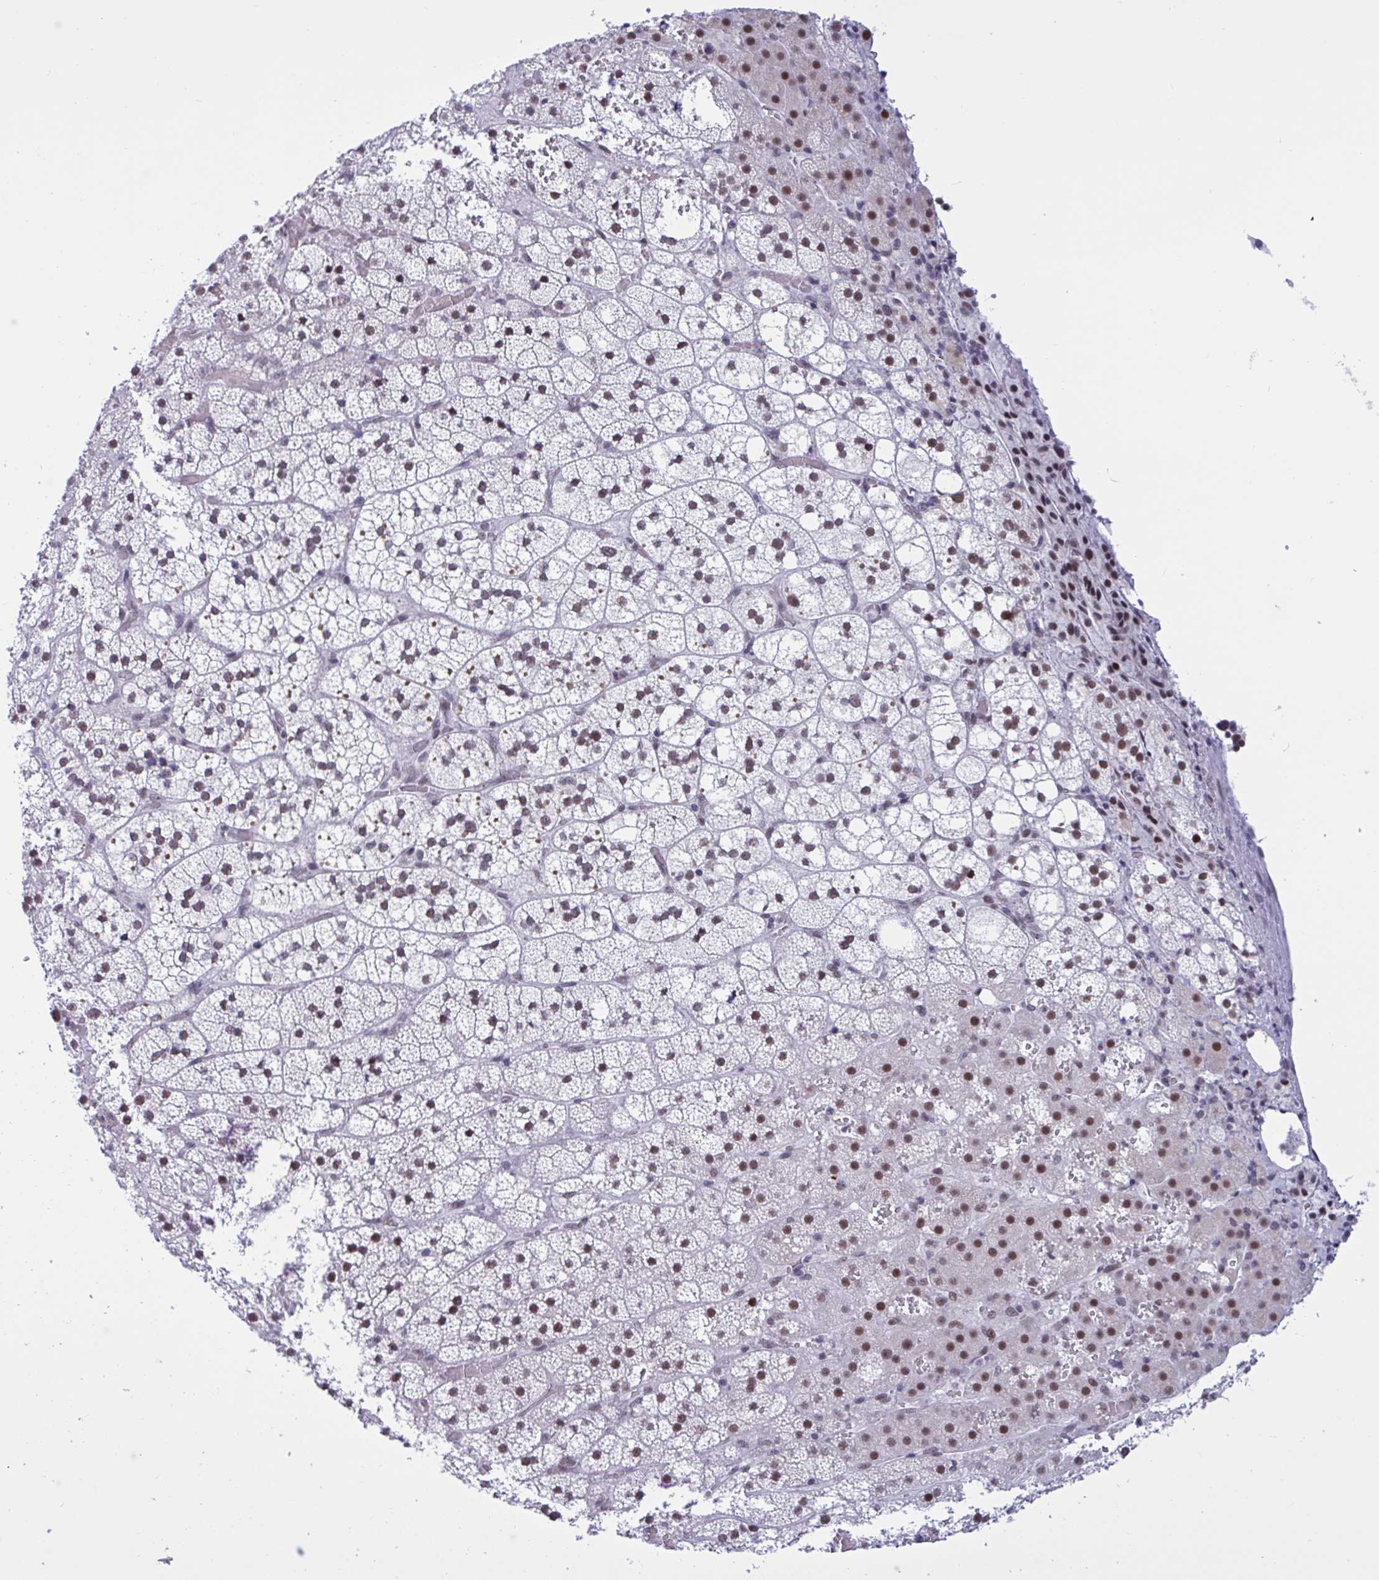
{"staining": {"intensity": "moderate", "quantity": "25%-75%", "location": "nuclear"}, "tissue": "adrenal gland", "cell_type": "Glandular cells", "image_type": "normal", "snomed": [{"axis": "morphology", "description": "Normal tissue, NOS"}, {"axis": "topography", "description": "Adrenal gland"}], "caption": "Adrenal gland stained with immunohistochemistry reveals moderate nuclear positivity in approximately 25%-75% of glandular cells.", "gene": "PPP1R10", "patient": {"sex": "male", "age": 53}}